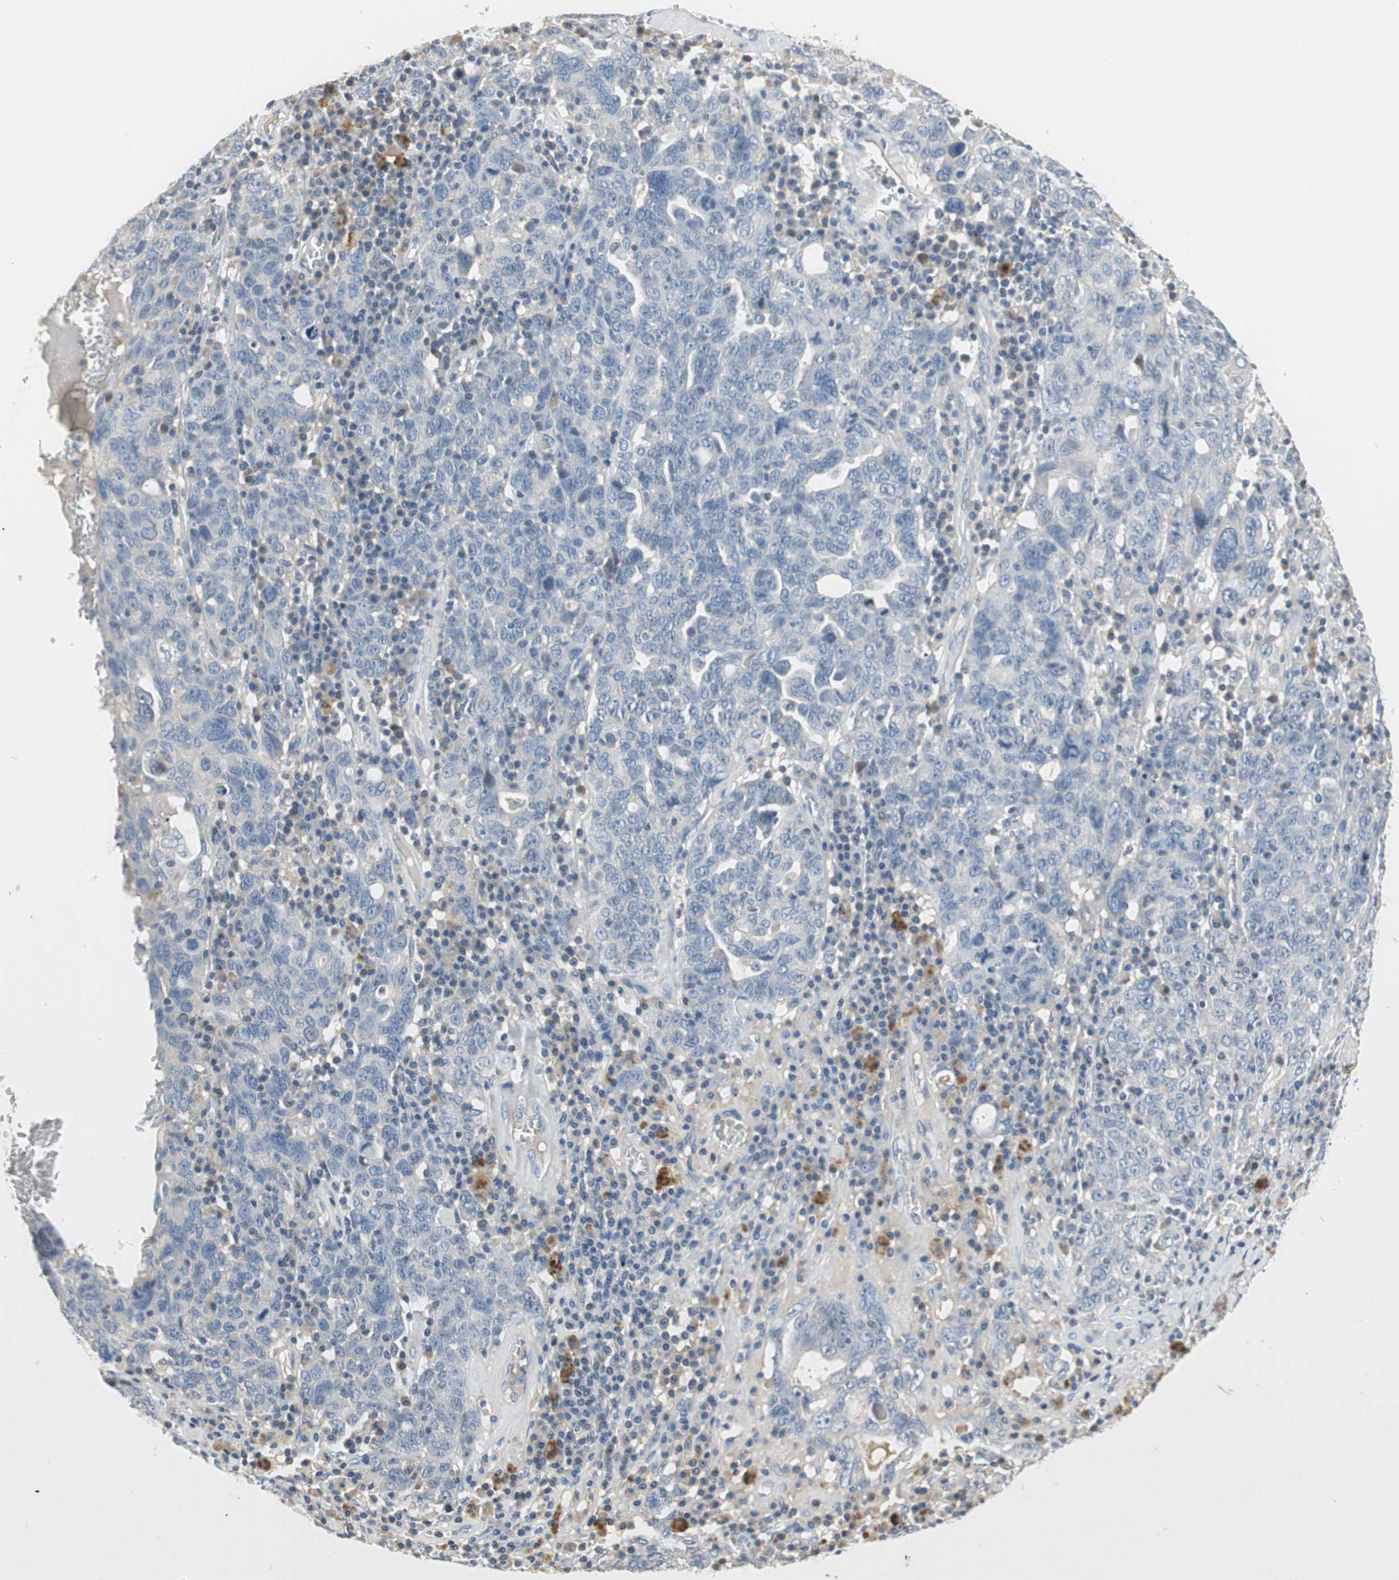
{"staining": {"intensity": "negative", "quantity": "none", "location": "none"}, "tissue": "ovarian cancer", "cell_type": "Tumor cells", "image_type": "cancer", "snomed": [{"axis": "morphology", "description": "Carcinoma, endometroid"}, {"axis": "topography", "description": "Ovary"}], "caption": "Micrograph shows no protein expression in tumor cells of ovarian cancer (endometroid carcinoma) tissue. (Brightfield microscopy of DAB immunohistochemistry (IHC) at high magnification).", "gene": "CPA3", "patient": {"sex": "female", "age": 62}}